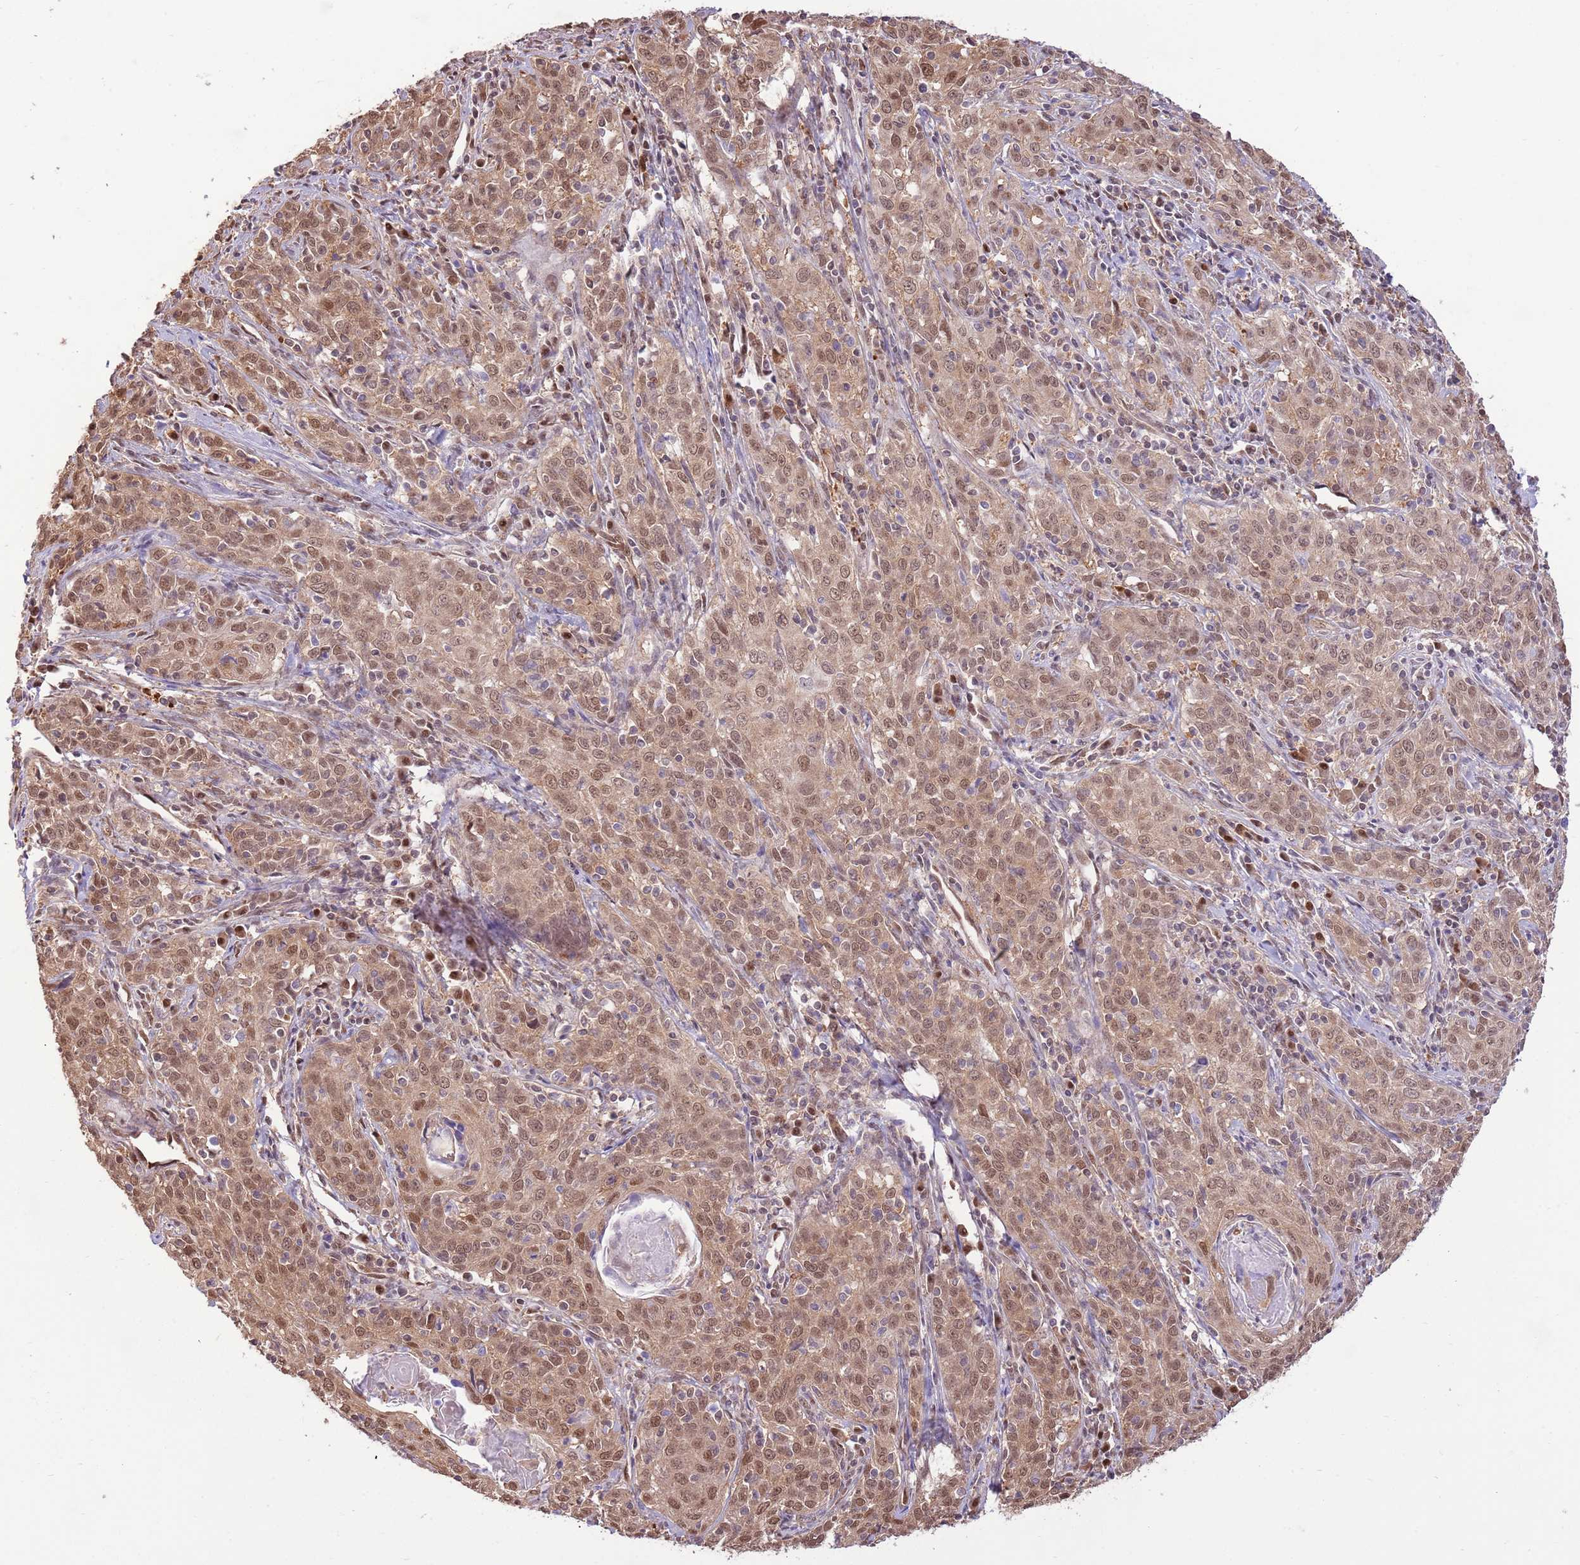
{"staining": {"intensity": "moderate", "quantity": ">75%", "location": "cytoplasmic/membranous,nuclear"}, "tissue": "cervical cancer", "cell_type": "Tumor cells", "image_type": "cancer", "snomed": [{"axis": "morphology", "description": "Squamous cell carcinoma, NOS"}, {"axis": "topography", "description": "Cervix"}], "caption": "IHC image of neoplastic tissue: human cervical cancer stained using IHC displays medium levels of moderate protein expression localized specifically in the cytoplasmic/membranous and nuclear of tumor cells, appearing as a cytoplasmic/membranous and nuclear brown color.", "gene": "NSFL1C", "patient": {"sex": "female", "age": 57}}